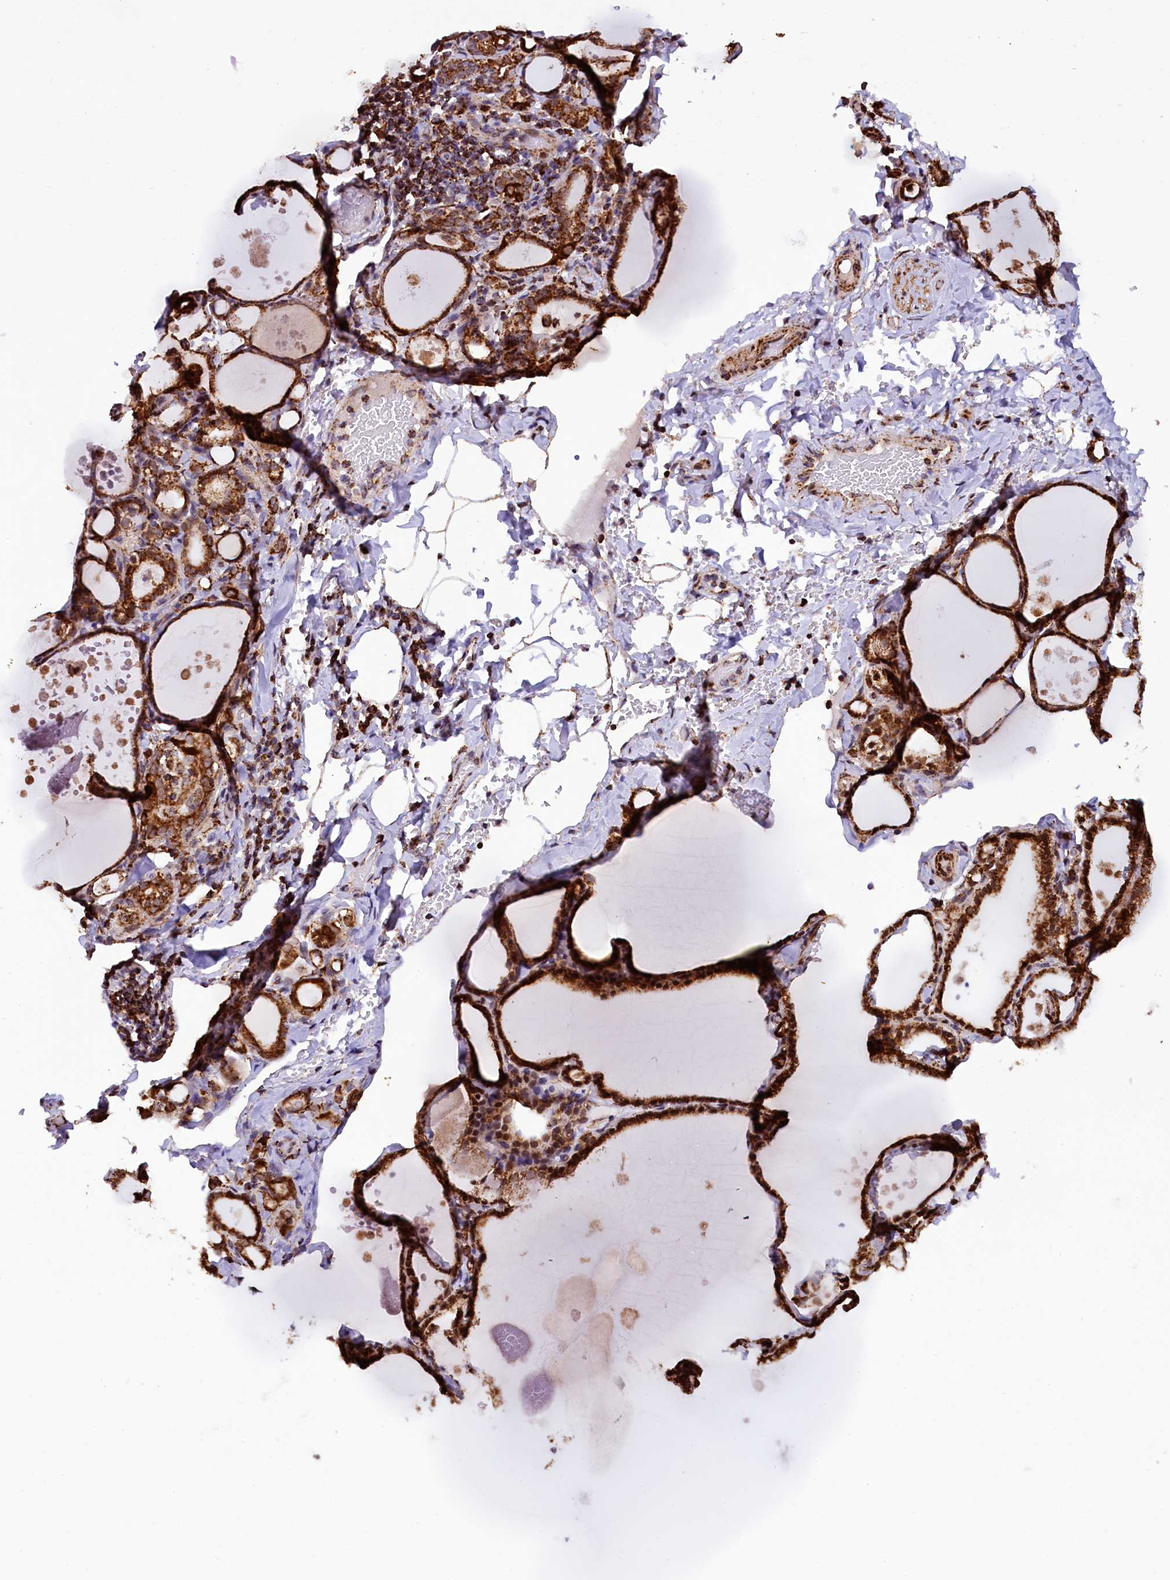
{"staining": {"intensity": "strong", "quantity": ">75%", "location": "cytoplasmic/membranous"}, "tissue": "thyroid gland", "cell_type": "Glandular cells", "image_type": "normal", "snomed": [{"axis": "morphology", "description": "Normal tissue, NOS"}, {"axis": "topography", "description": "Thyroid gland"}], "caption": "Thyroid gland stained with a brown dye reveals strong cytoplasmic/membranous positive positivity in approximately >75% of glandular cells.", "gene": "KLC2", "patient": {"sex": "male", "age": 56}}